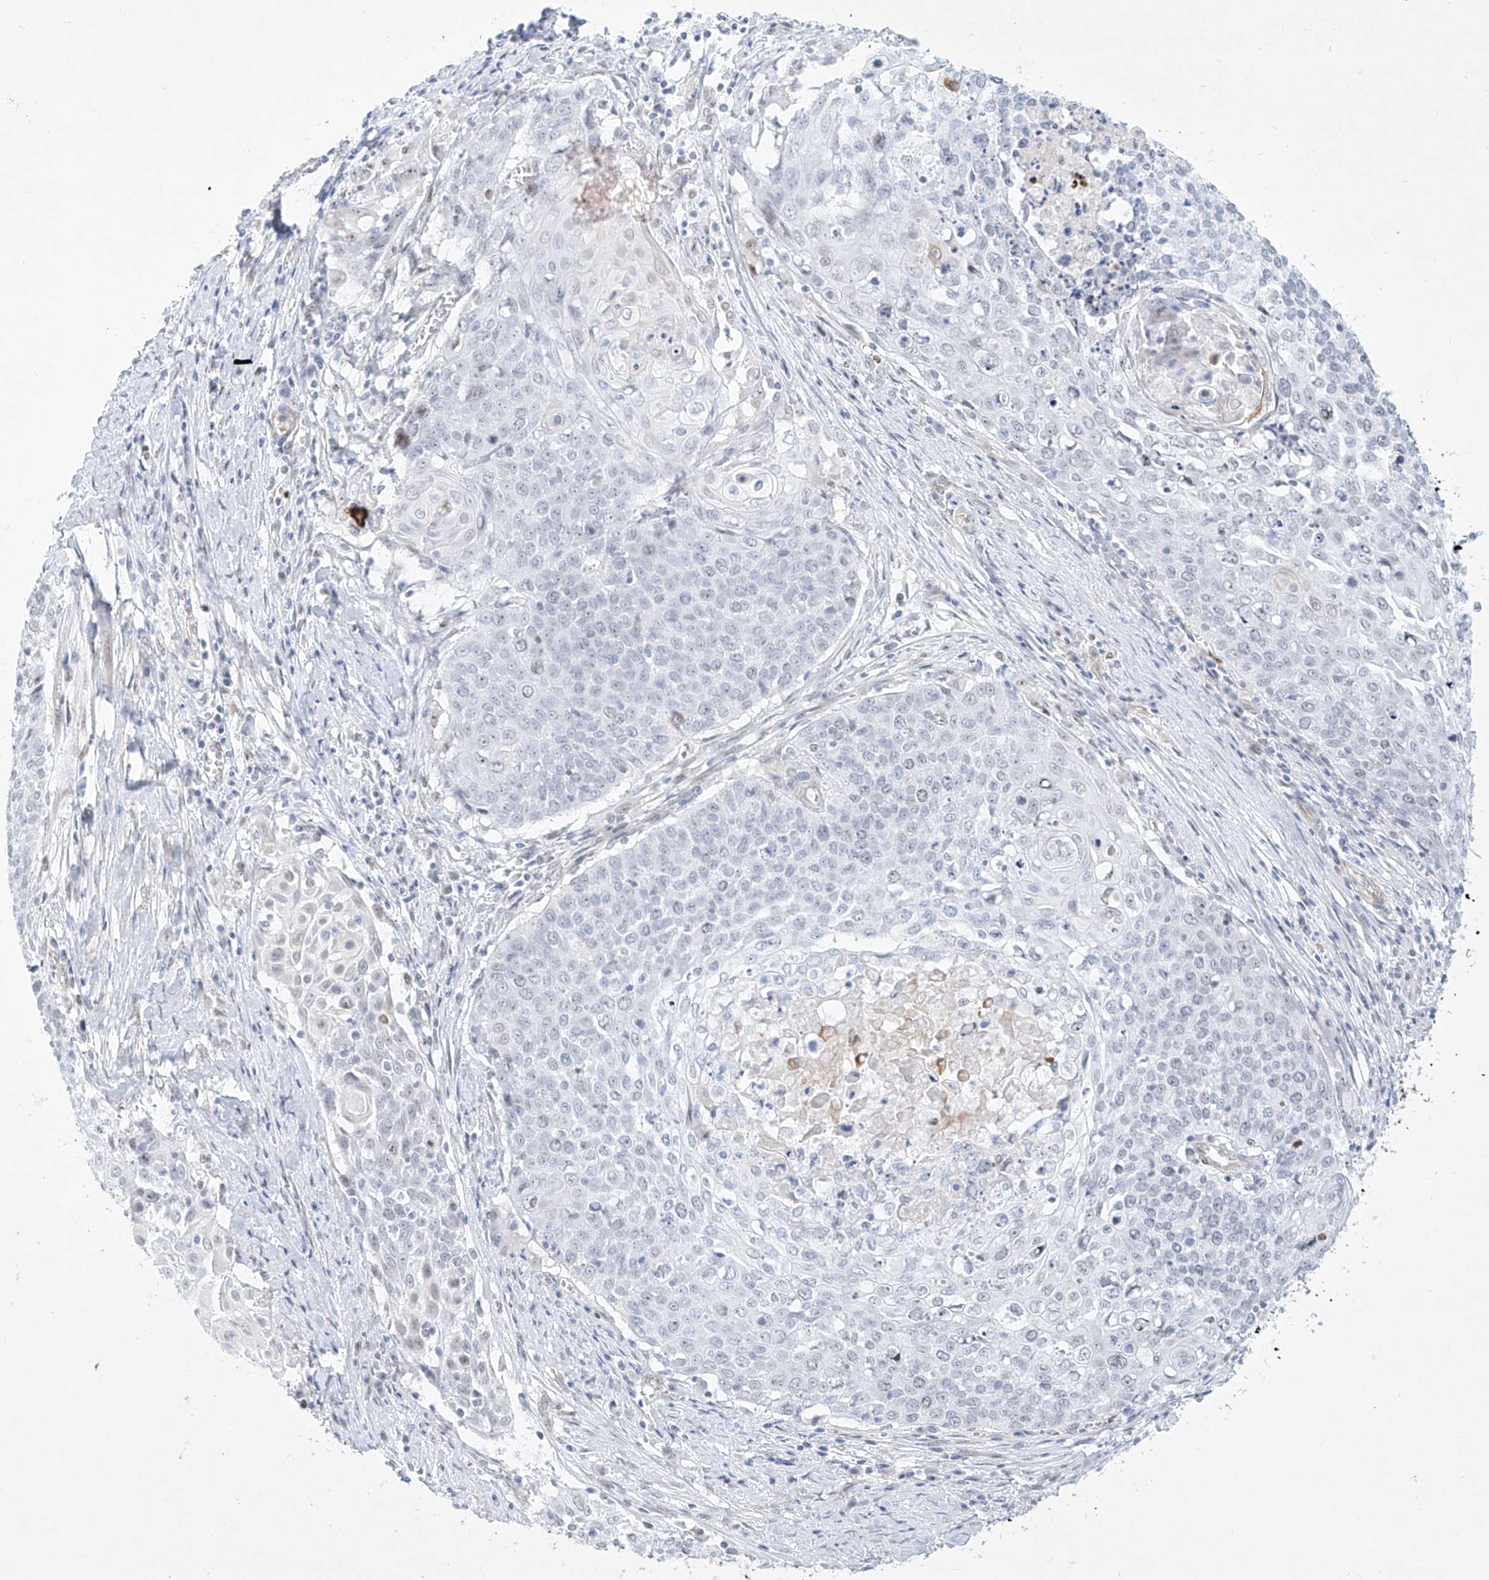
{"staining": {"intensity": "negative", "quantity": "none", "location": "none"}, "tissue": "cervical cancer", "cell_type": "Tumor cells", "image_type": "cancer", "snomed": [{"axis": "morphology", "description": "Squamous cell carcinoma, NOS"}, {"axis": "topography", "description": "Cervix"}], "caption": "A micrograph of human cervical cancer is negative for staining in tumor cells.", "gene": "REEP2", "patient": {"sex": "female", "age": 39}}